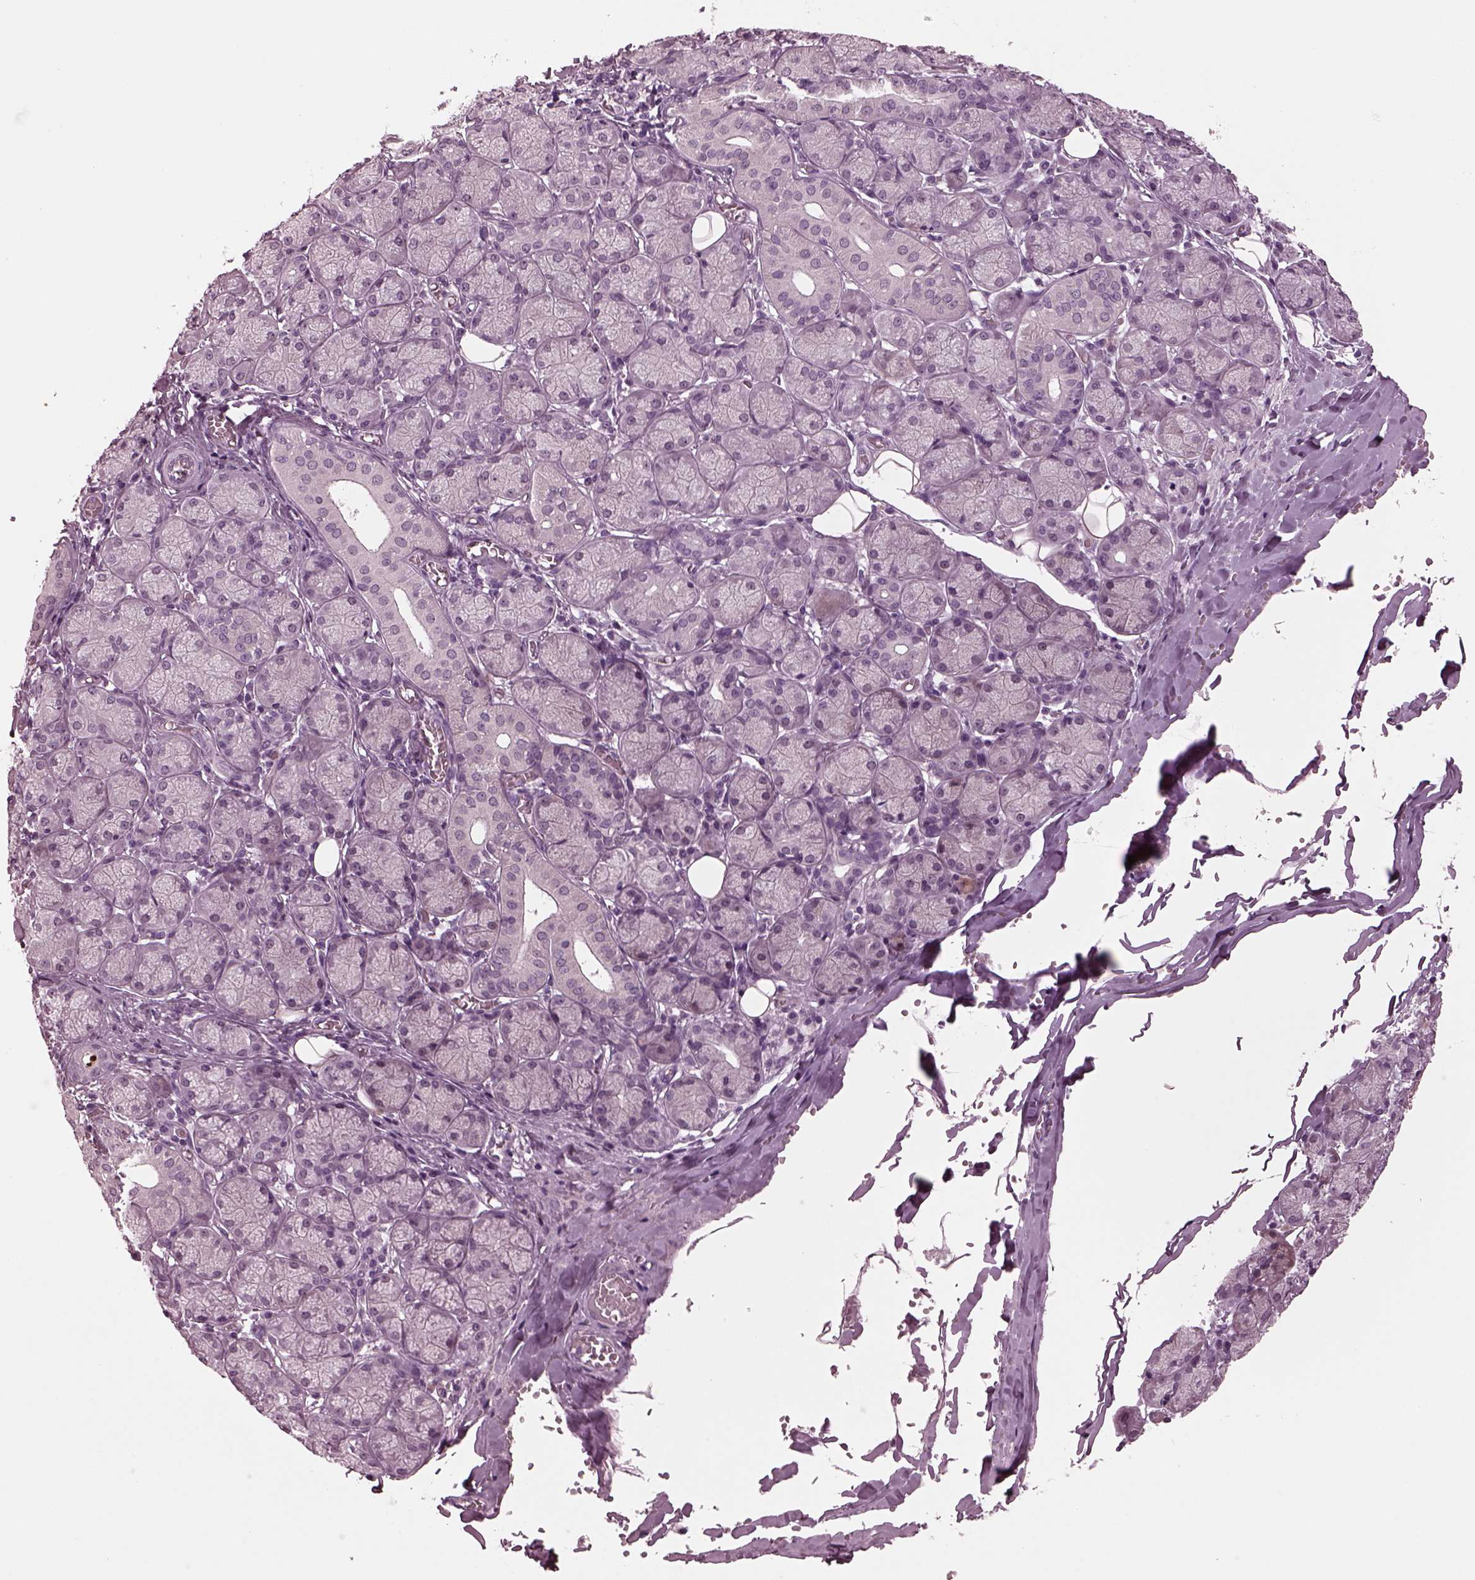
{"staining": {"intensity": "negative", "quantity": "none", "location": "none"}, "tissue": "salivary gland", "cell_type": "Glandular cells", "image_type": "normal", "snomed": [{"axis": "morphology", "description": "Normal tissue, NOS"}, {"axis": "topography", "description": "Salivary gland"}, {"axis": "topography", "description": "Peripheral nerve tissue"}], "caption": "Benign salivary gland was stained to show a protein in brown. There is no significant expression in glandular cells. (Immunohistochemistry, brightfield microscopy, high magnification).", "gene": "MIB2", "patient": {"sex": "female", "age": 24}}